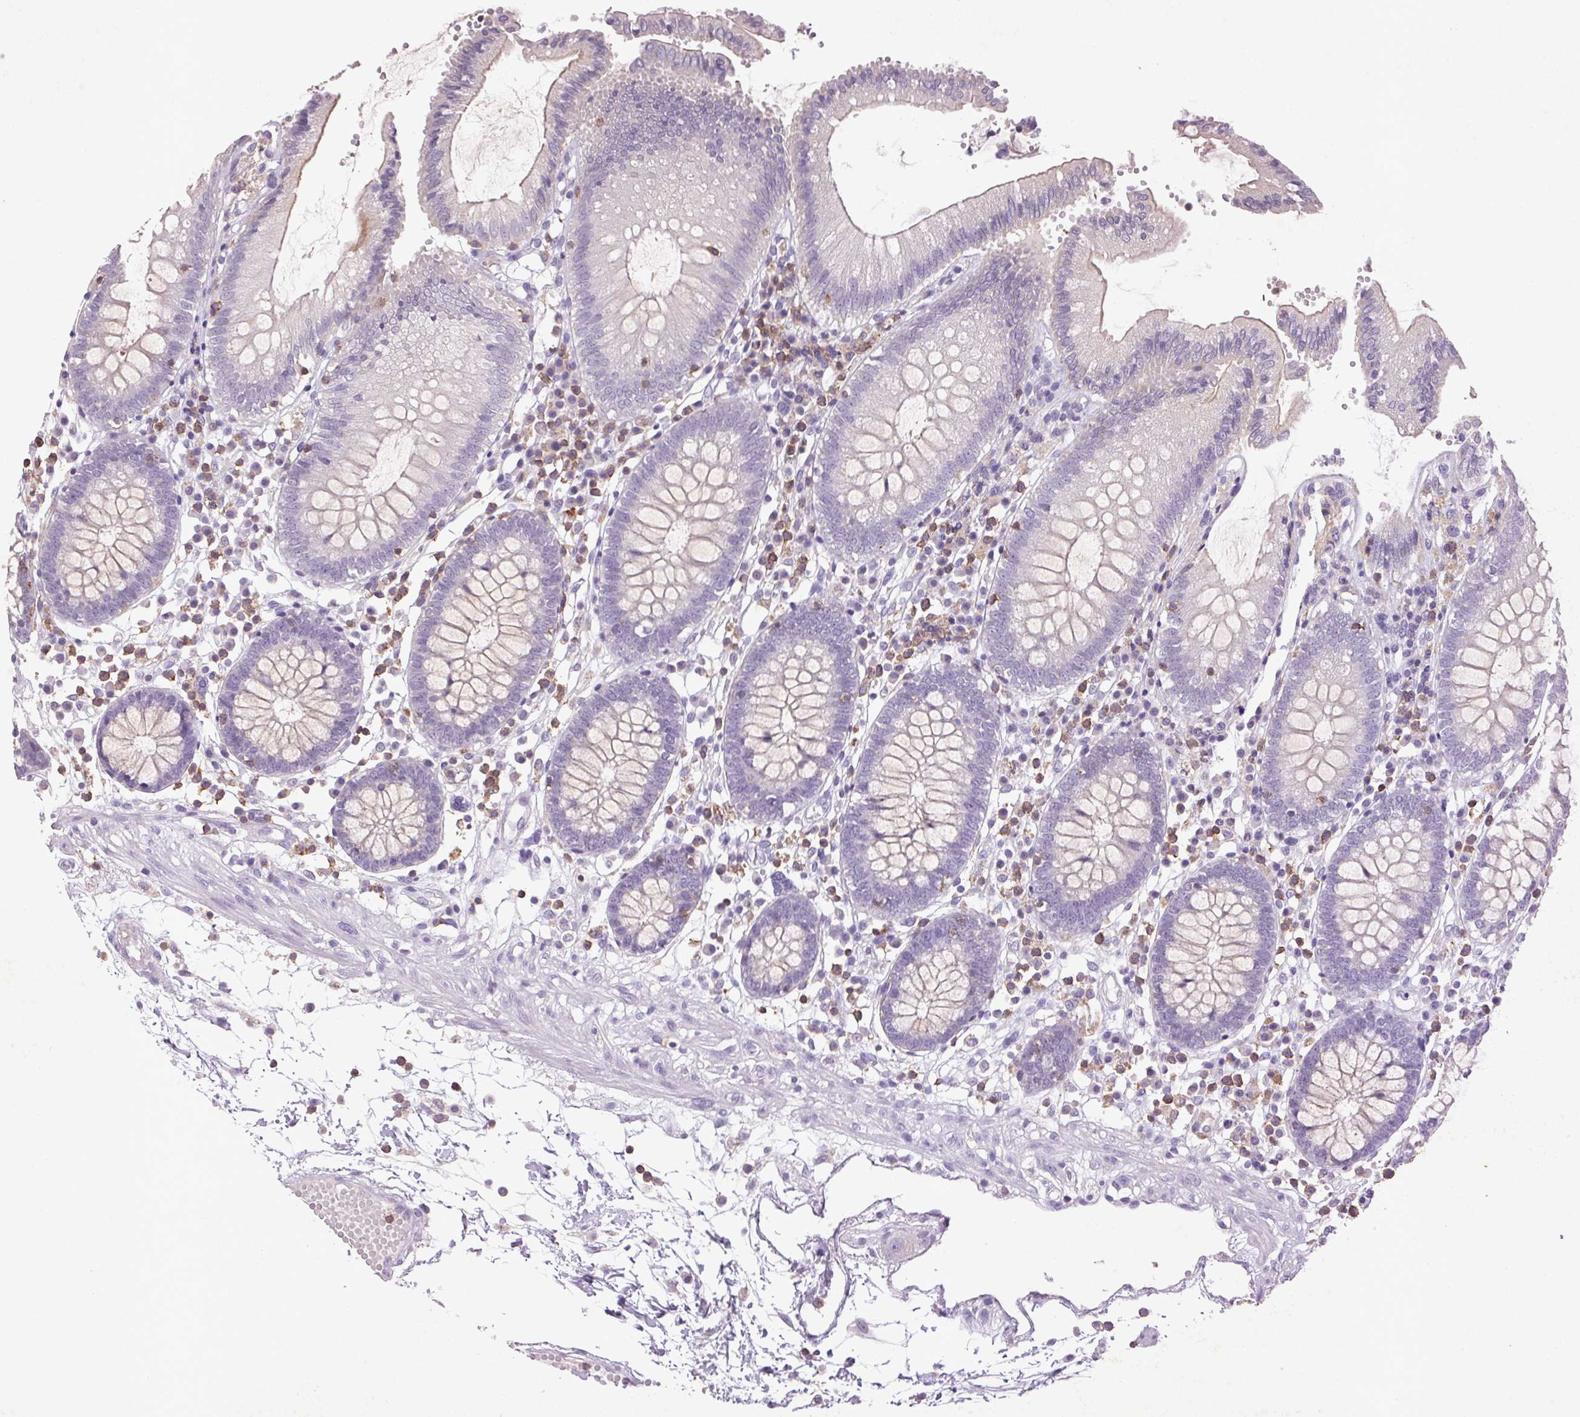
{"staining": {"intensity": "negative", "quantity": "none", "location": "none"}, "tissue": "colon", "cell_type": "Endothelial cells", "image_type": "normal", "snomed": [{"axis": "morphology", "description": "Normal tissue, NOS"}, {"axis": "morphology", "description": "Adenocarcinoma, NOS"}, {"axis": "topography", "description": "Colon"}], "caption": "Human colon stained for a protein using immunohistochemistry demonstrates no positivity in endothelial cells.", "gene": "FNDC7", "patient": {"sex": "male", "age": 83}}